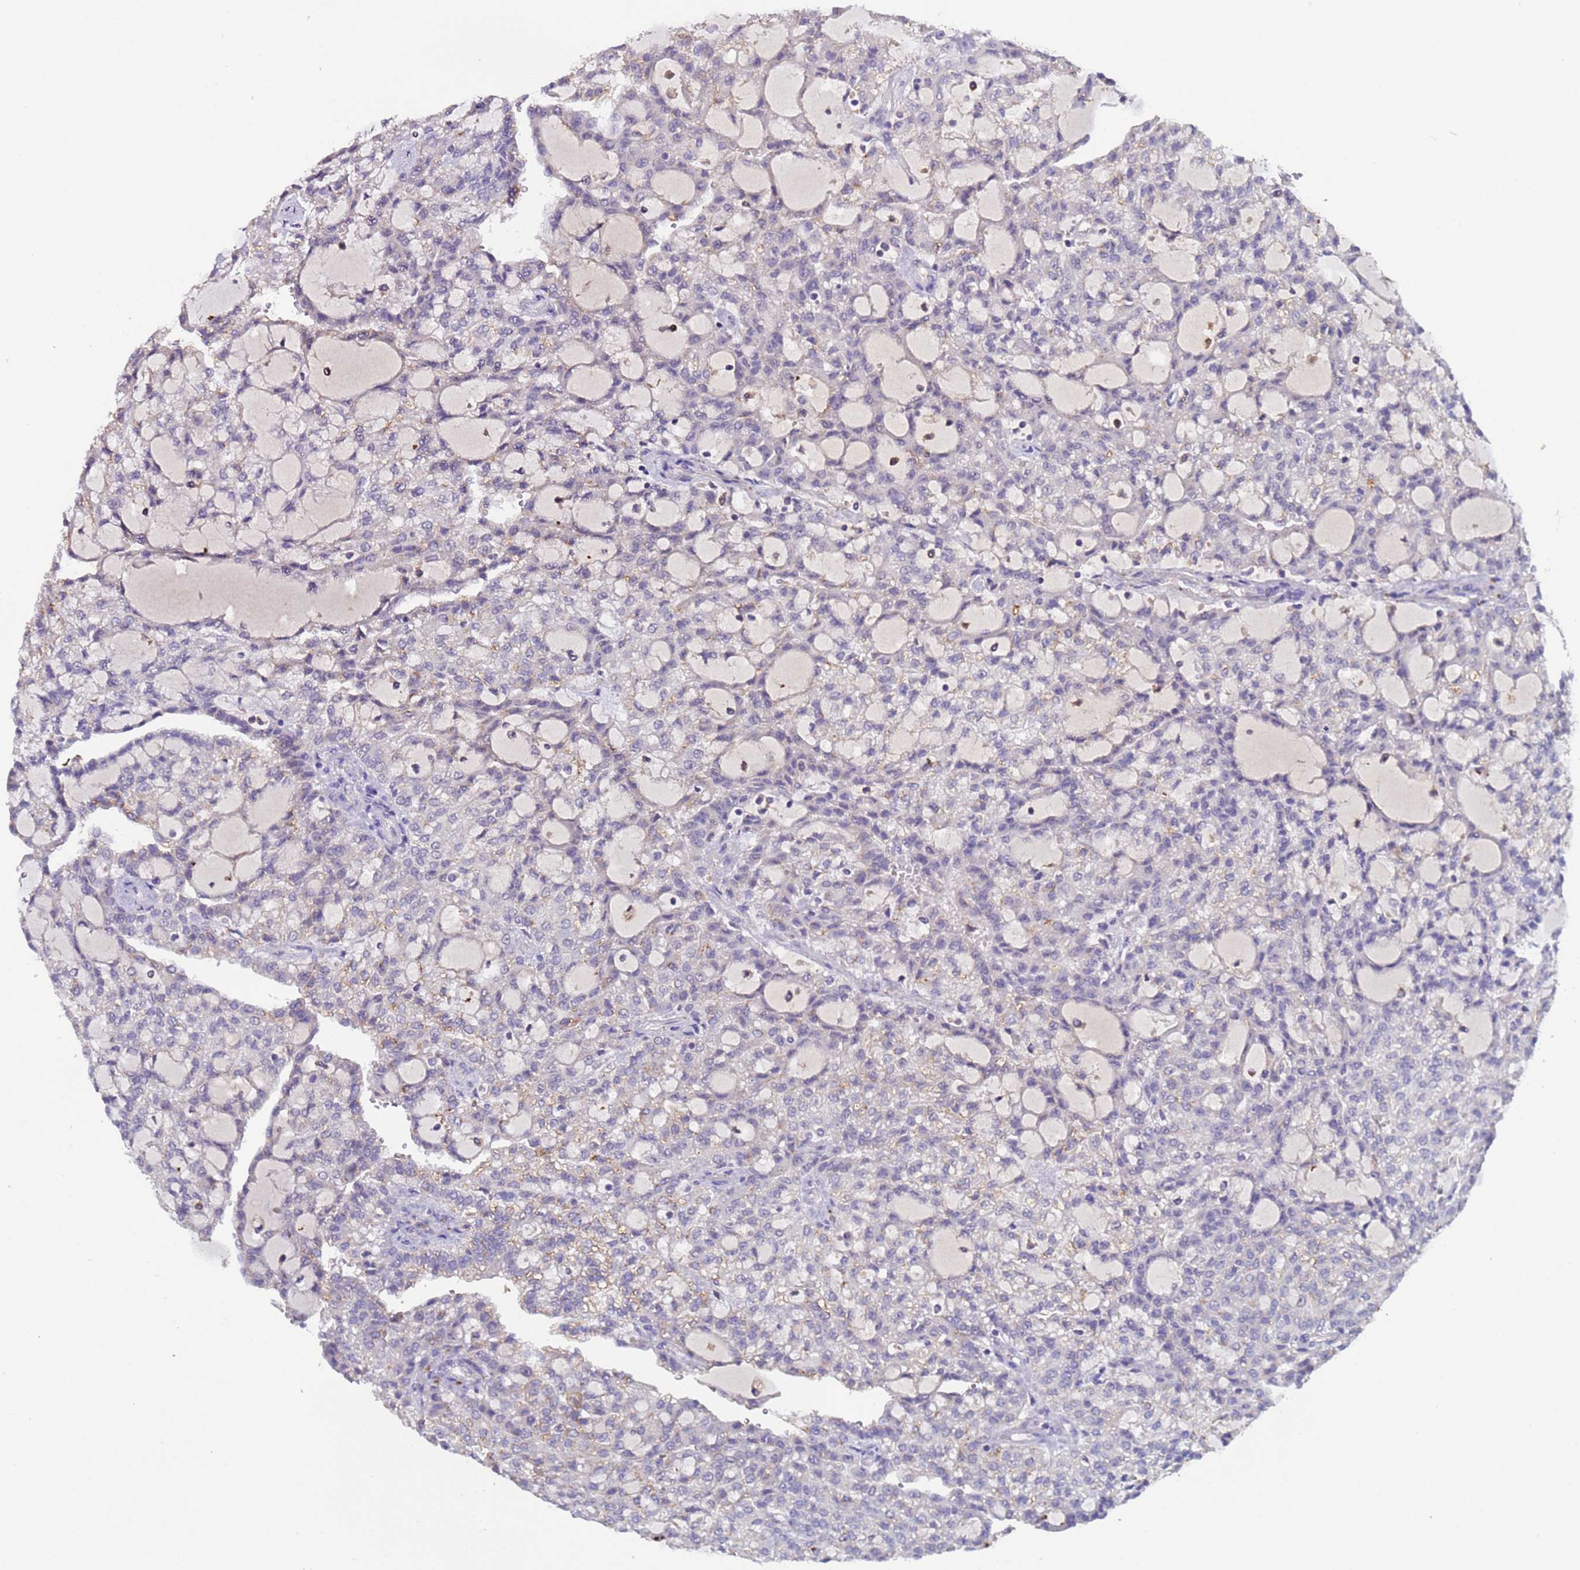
{"staining": {"intensity": "negative", "quantity": "none", "location": "none"}, "tissue": "renal cancer", "cell_type": "Tumor cells", "image_type": "cancer", "snomed": [{"axis": "morphology", "description": "Adenocarcinoma, NOS"}, {"axis": "topography", "description": "Kidney"}], "caption": "DAB (3,3'-diaminobenzidine) immunohistochemical staining of renal adenocarcinoma exhibits no significant expression in tumor cells.", "gene": "ZNF248", "patient": {"sex": "male", "age": 63}}